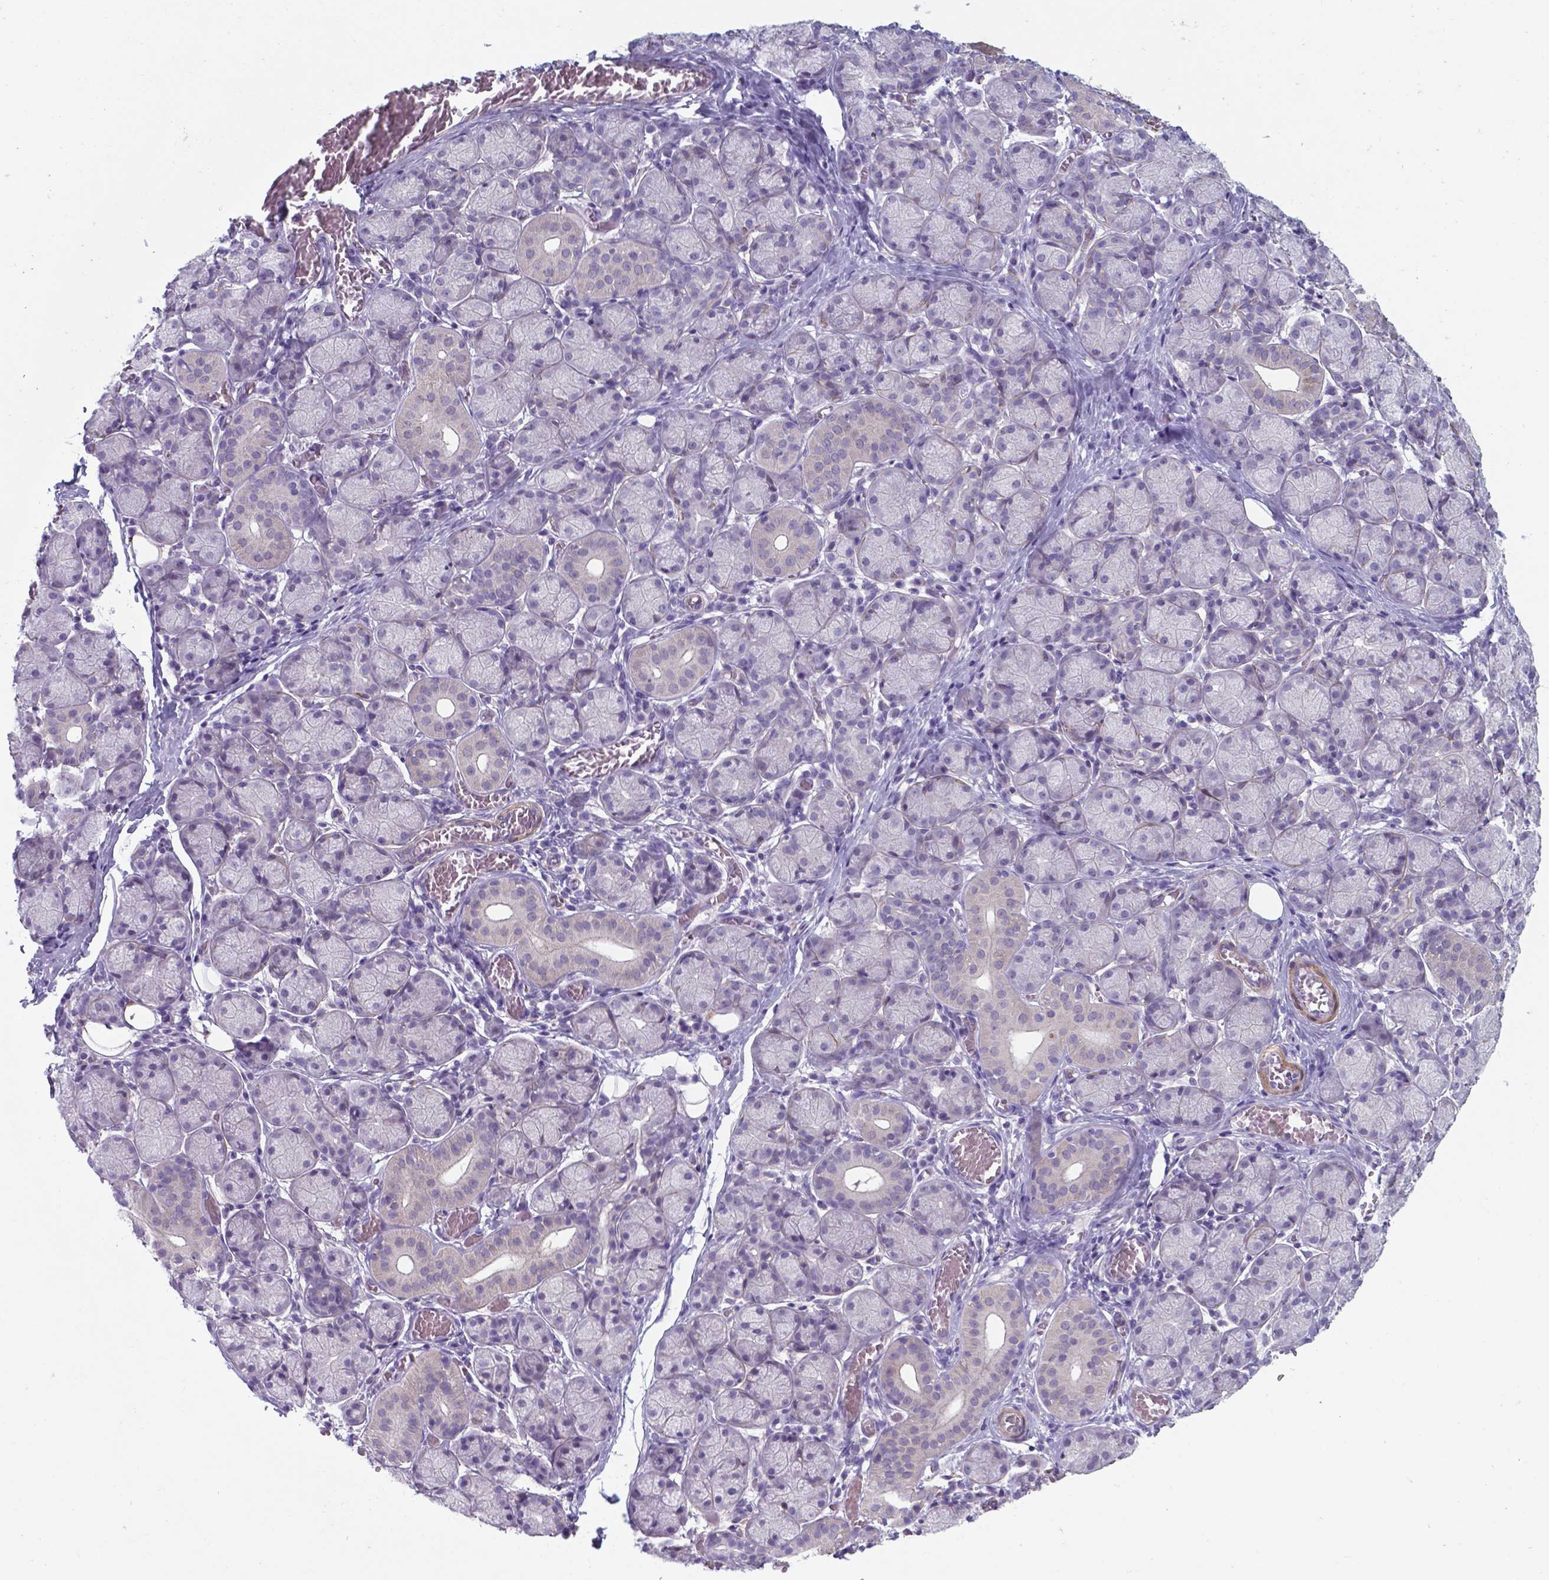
{"staining": {"intensity": "moderate", "quantity": "<25%", "location": "cytoplasmic/membranous"}, "tissue": "salivary gland", "cell_type": "Glandular cells", "image_type": "normal", "snomed": [{"axis": "morphology", "description": "Normal tissue, NOS"}, {"axis": "topography", "description": "Salivary gland"}, {"axis": "topography", "description": "Peripheral nerve tissue"}], "caption": "IHC (DAB) staining of benign human salivary gland reveals moderate cytoplasmic/membranous protein staining in approximately <25% of glandular cells.", "gene": "AP5B1", "patient": {"sex": "female", "age": 24}}